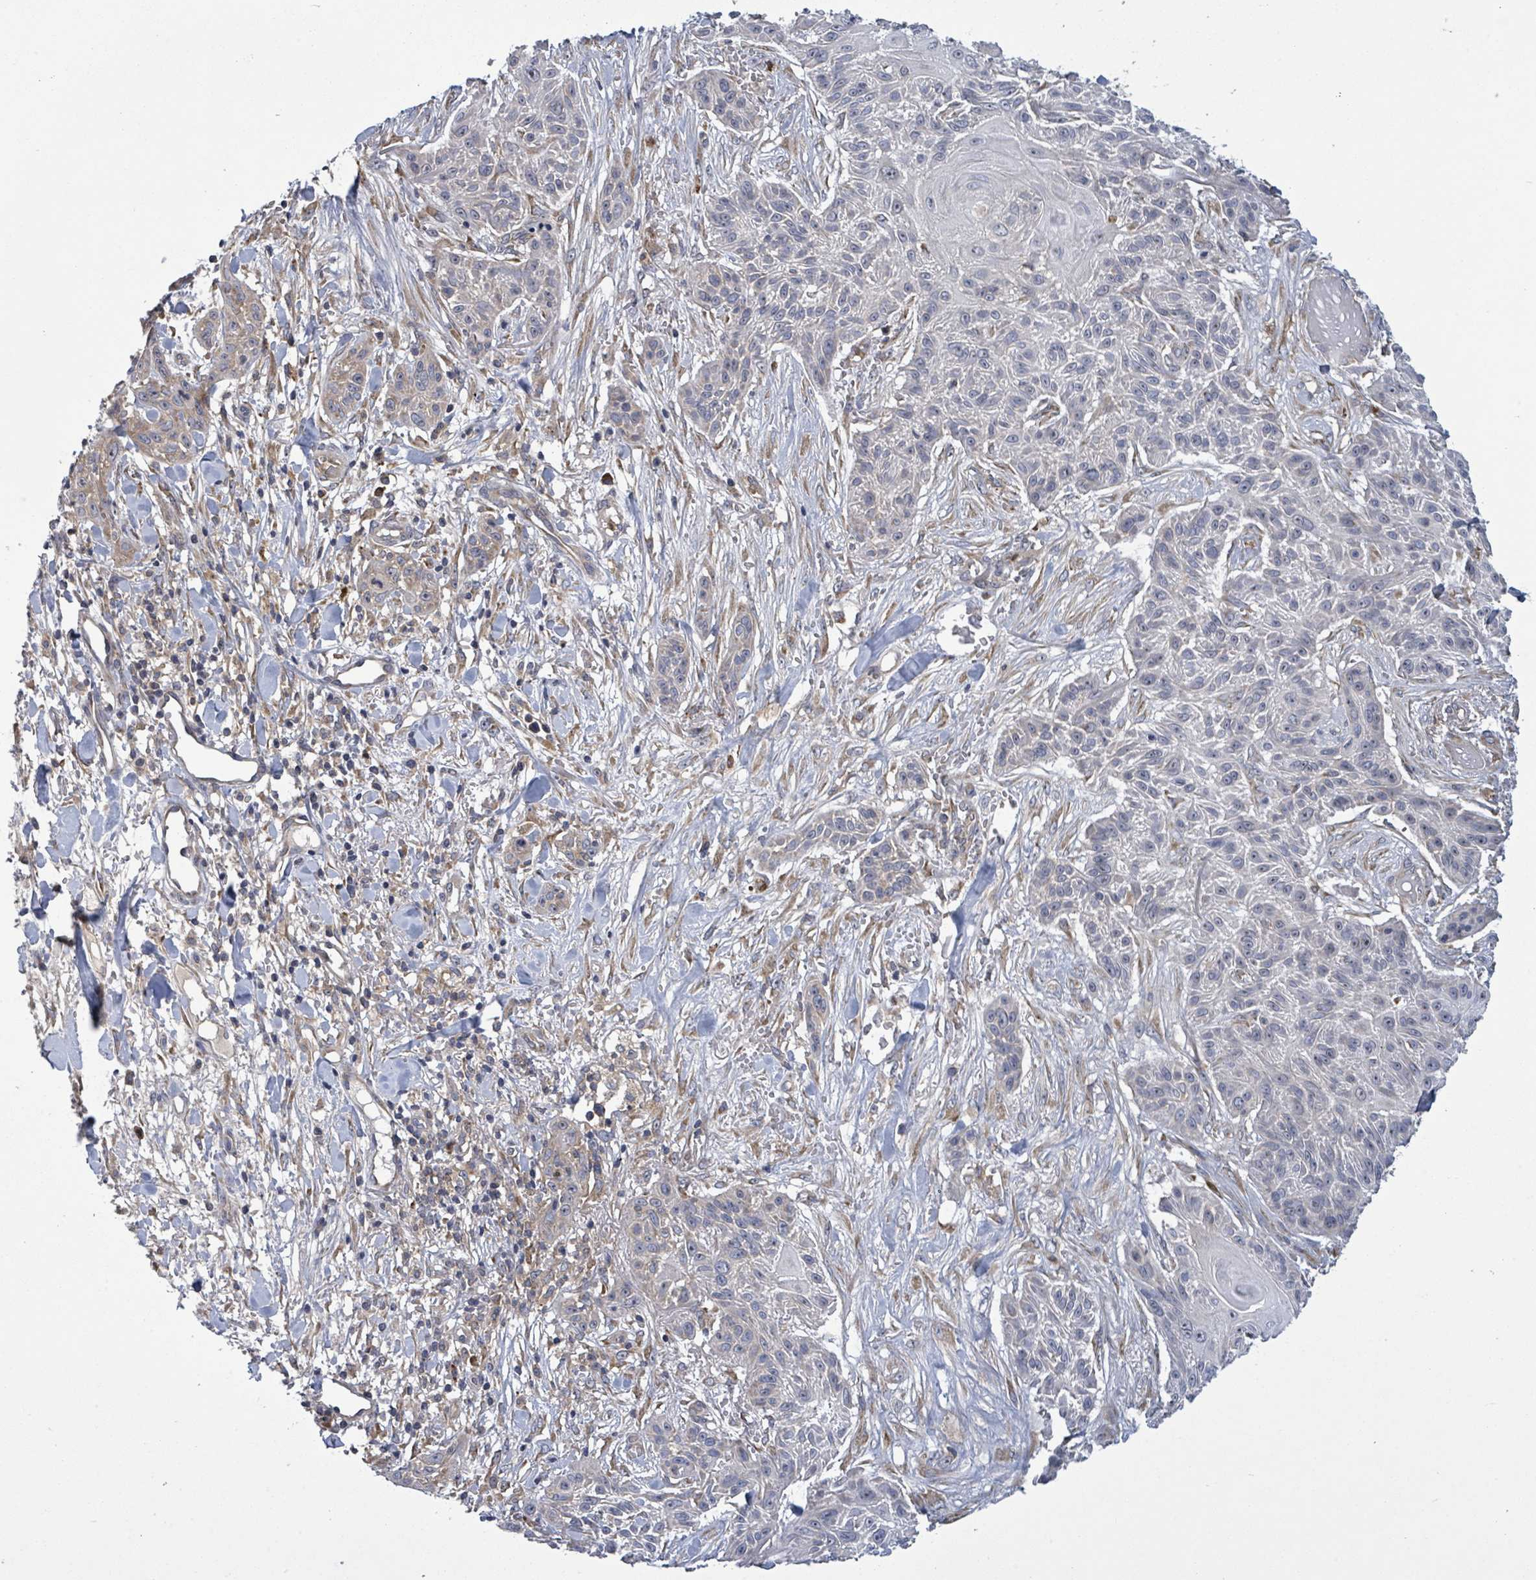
{"staining": {"intensity": "weak", "quantity": "25%-75%", "location": "cytoplasmic/membranous"}, "tissue": "skin cancer", "cell_type": "Tumor cells", "image_type": "cancer", "snomed": [{"axis": "morphology", "description": "Squamous cell carcinoma, NOS"}, {"axis": "topography", "description": "Skin"}], "caption": "A micrograph of human squamous cell carcinoma (skin) stained for a protein reveals weak cytoplasmic/membranous brown staining in tumor cells.", "gene": "SERPINE3", "patient": {"sex": "male", "age": 86}}